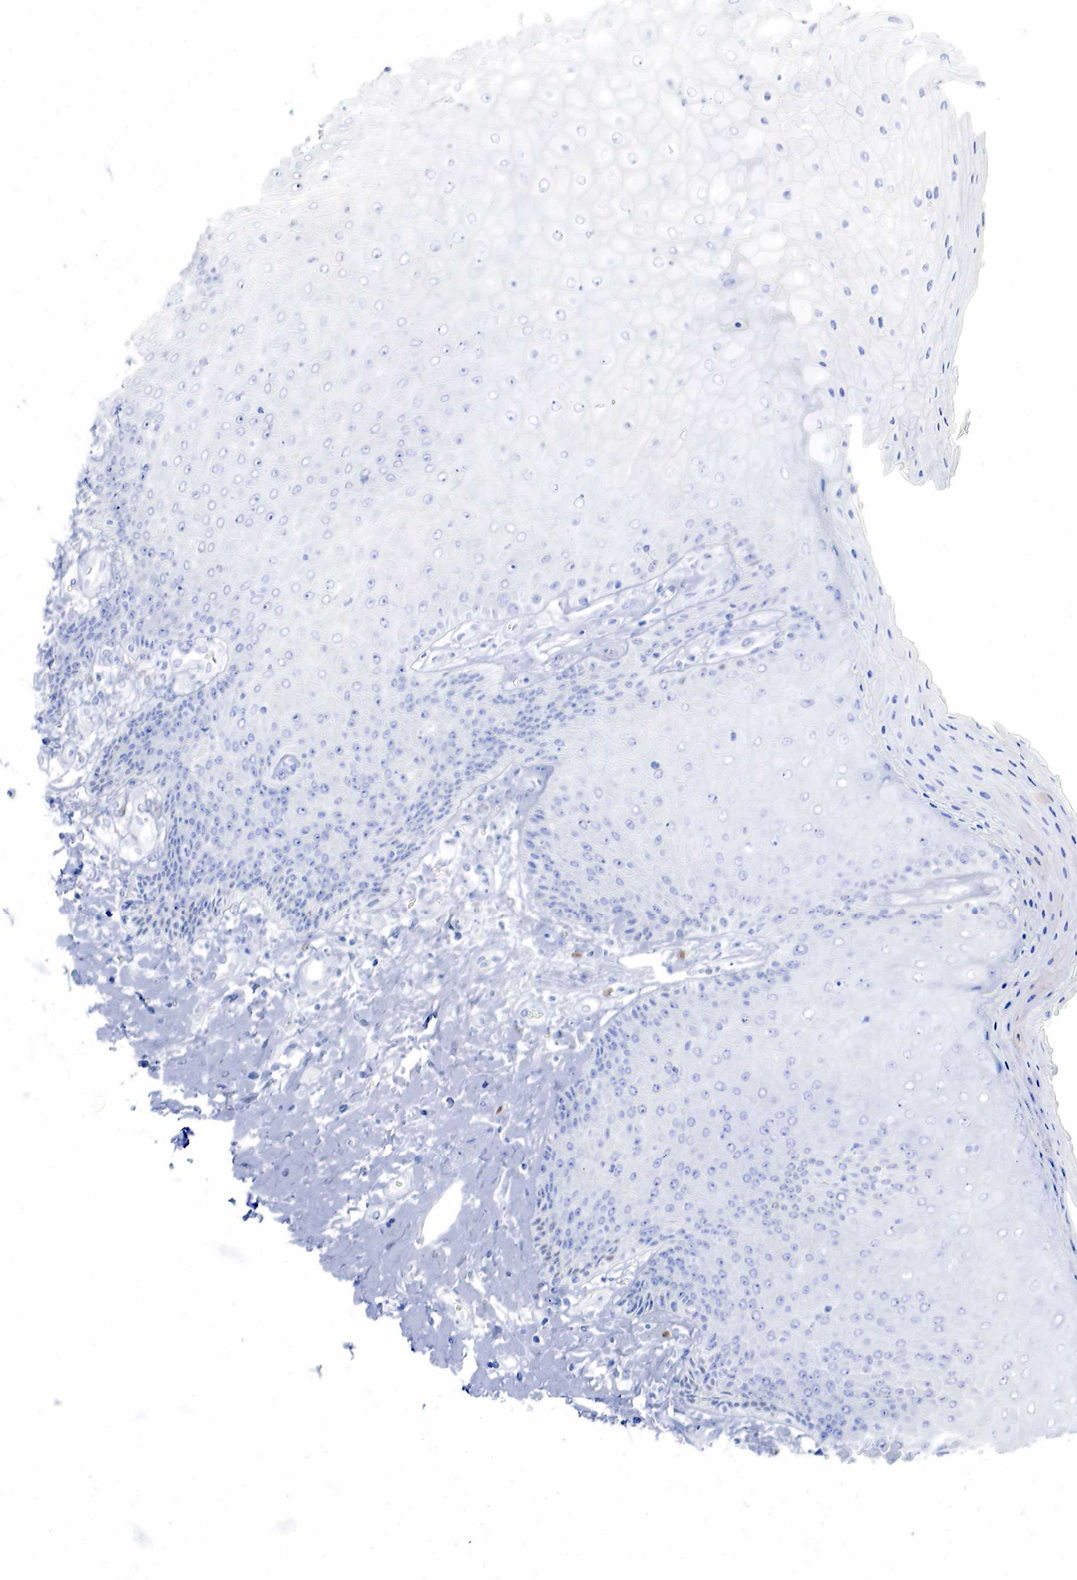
{"staining": {"intensity": "negative", "quantity": "none", "location": "none"}, "tissue": "skin", "cell_type": "Epidermal cells", "image_type": "normal", "snomed": [{"axis": "morphology", "description": "Normal tissue, NOS"}, {"axis": "topography", "description": "Skin"}, {"axis": "topography", "description": "Anal"}], "caption": "DAB immunohistochemical staining of benign skin demonstrates no significant positivity in epidermal cells.", "gene": "ESR1", "patient": {"sex": "male", "age": 61}}